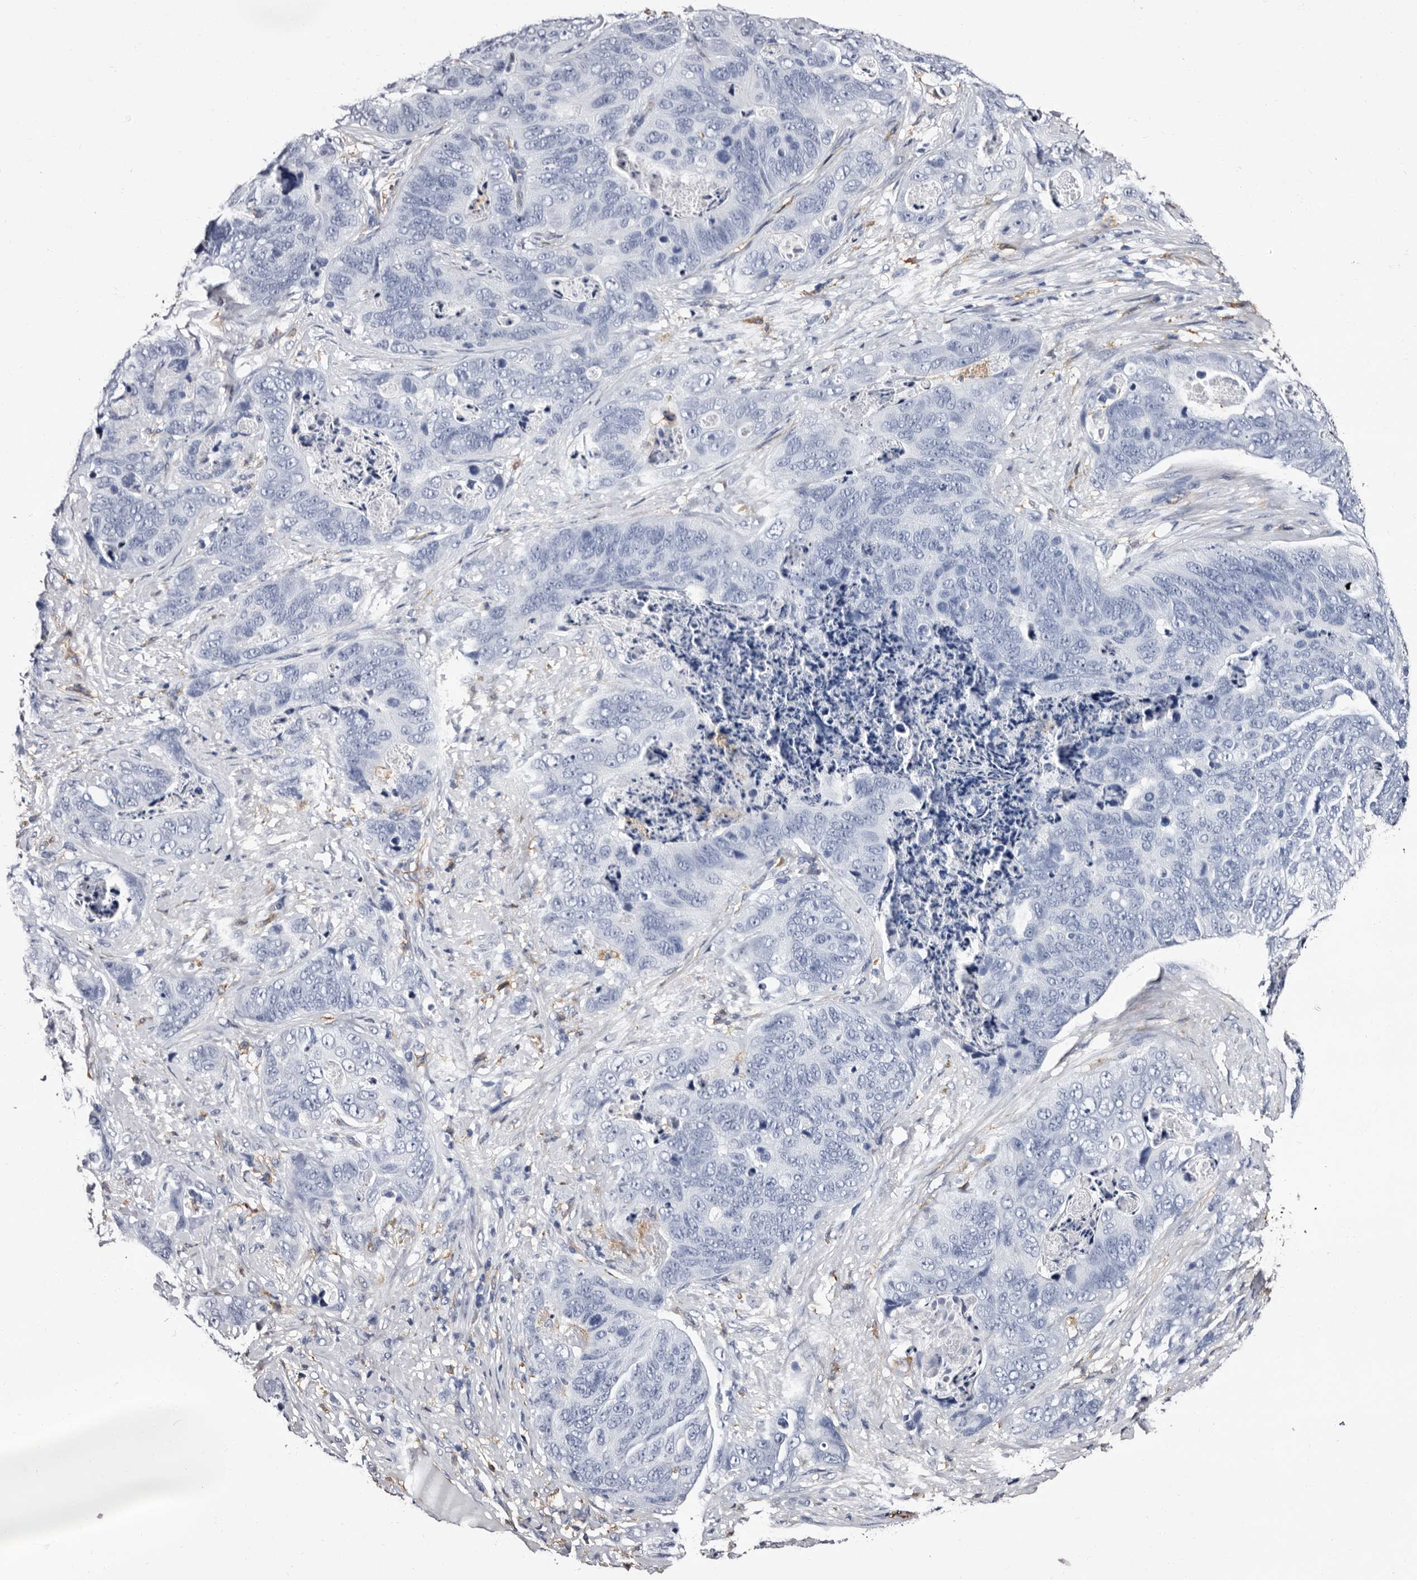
{"staining": {"intensity": "negative", "quantity": "none", "location": "none"}, "tissue": "stomach cancer", "cell_type": "Tumor cells", "image_type": "cancer", "snomed": [{"axis": "morphology", "description": "Normal tissue, NOS"}, {"axis": "morphology", "description": "Adenocarcinoma, NOS"}, {"axis": "topography", "description": "Stomach"}], "caption": "High magnification brightfield microscopy of stomach cancer (adenocarcinoma) stained with DAB (brown) and counterstained with hematoxylin (blue): tumor cells show no significant positivity.", "gene": "EPB41L3", "patient": {"sex": "female", "age": 89}}